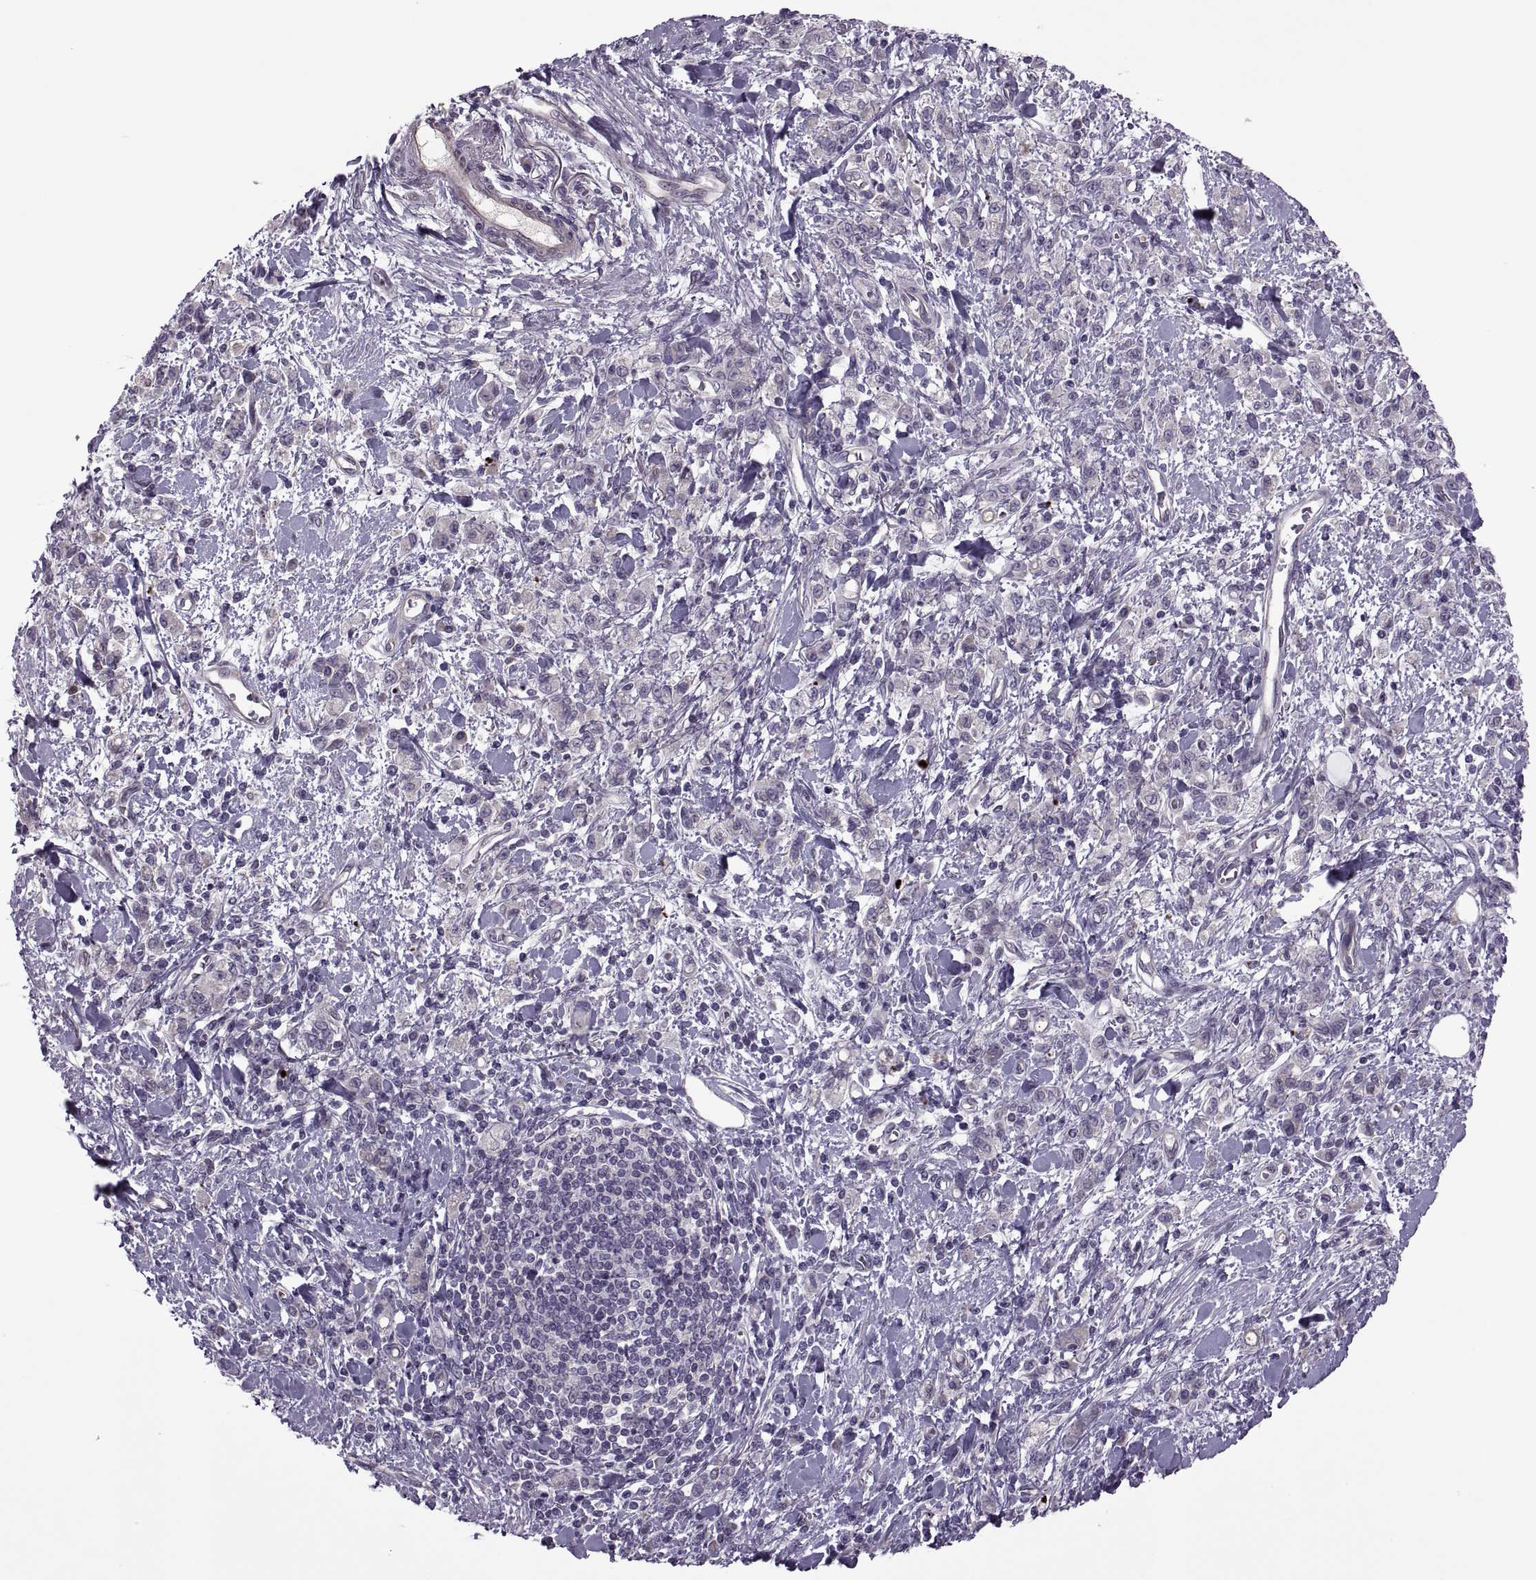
{"staining": {"intensity": "negative", "quantity": "none", "location": "none"}, "tissue": "stomach cancer", "cell_type": "Tumor cells", "image_type": "cancer", "snomed": [{"axis": "morphology", "description": "Adenocarcinoma, NOS"}, {"axis": "topography", "description": "Stomach"}], "caption": "Micrograph shows no protein expression in tumor cells of adenocarcinoma (stomach) tissue.", "gene": "ODF3", "patient": {"sex": "male", "age": 77}}